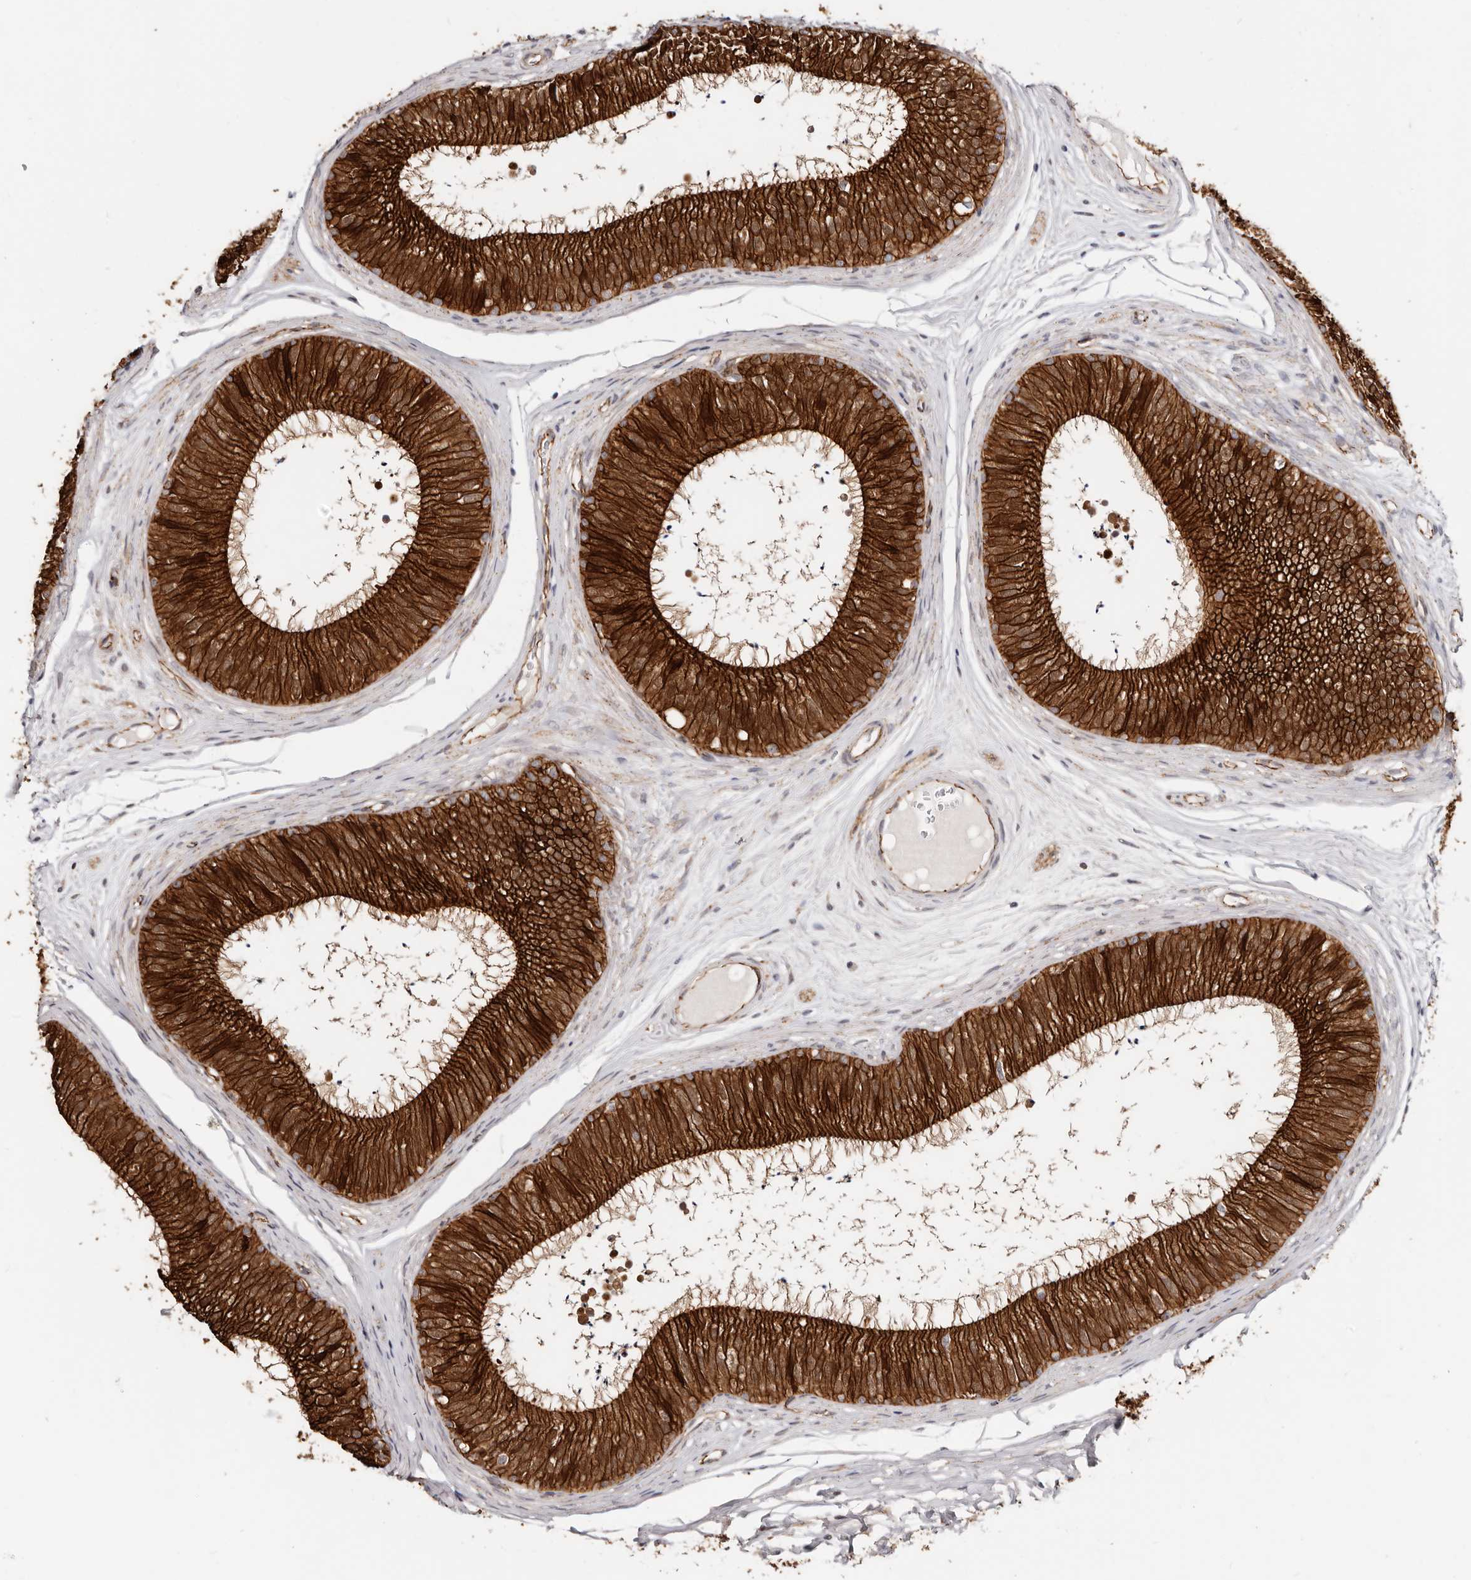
{"staining": {"intensity": "strong", "quantity": ">75%", "location": "cytoplasmic/membranous"}, "tissue": "epididymis", "cell_type": "Glandular cells", "image_type": "normal", "snomed": [{"axis": "morphology", "description": "Normal tissue, NOS"}, {"axis": "topography", "description": "Epididymis"}], "caption": "Immunohistochemical staining of benign human epididymis shows high levels of strong cytoplasmic/membranous positivity in approximately >75% of glandular cells. (Brightfield microscopy of DAB IHC at high magnification).", "gene": "CTNNB1", "patient": {"sex": "male", "age": 29}}